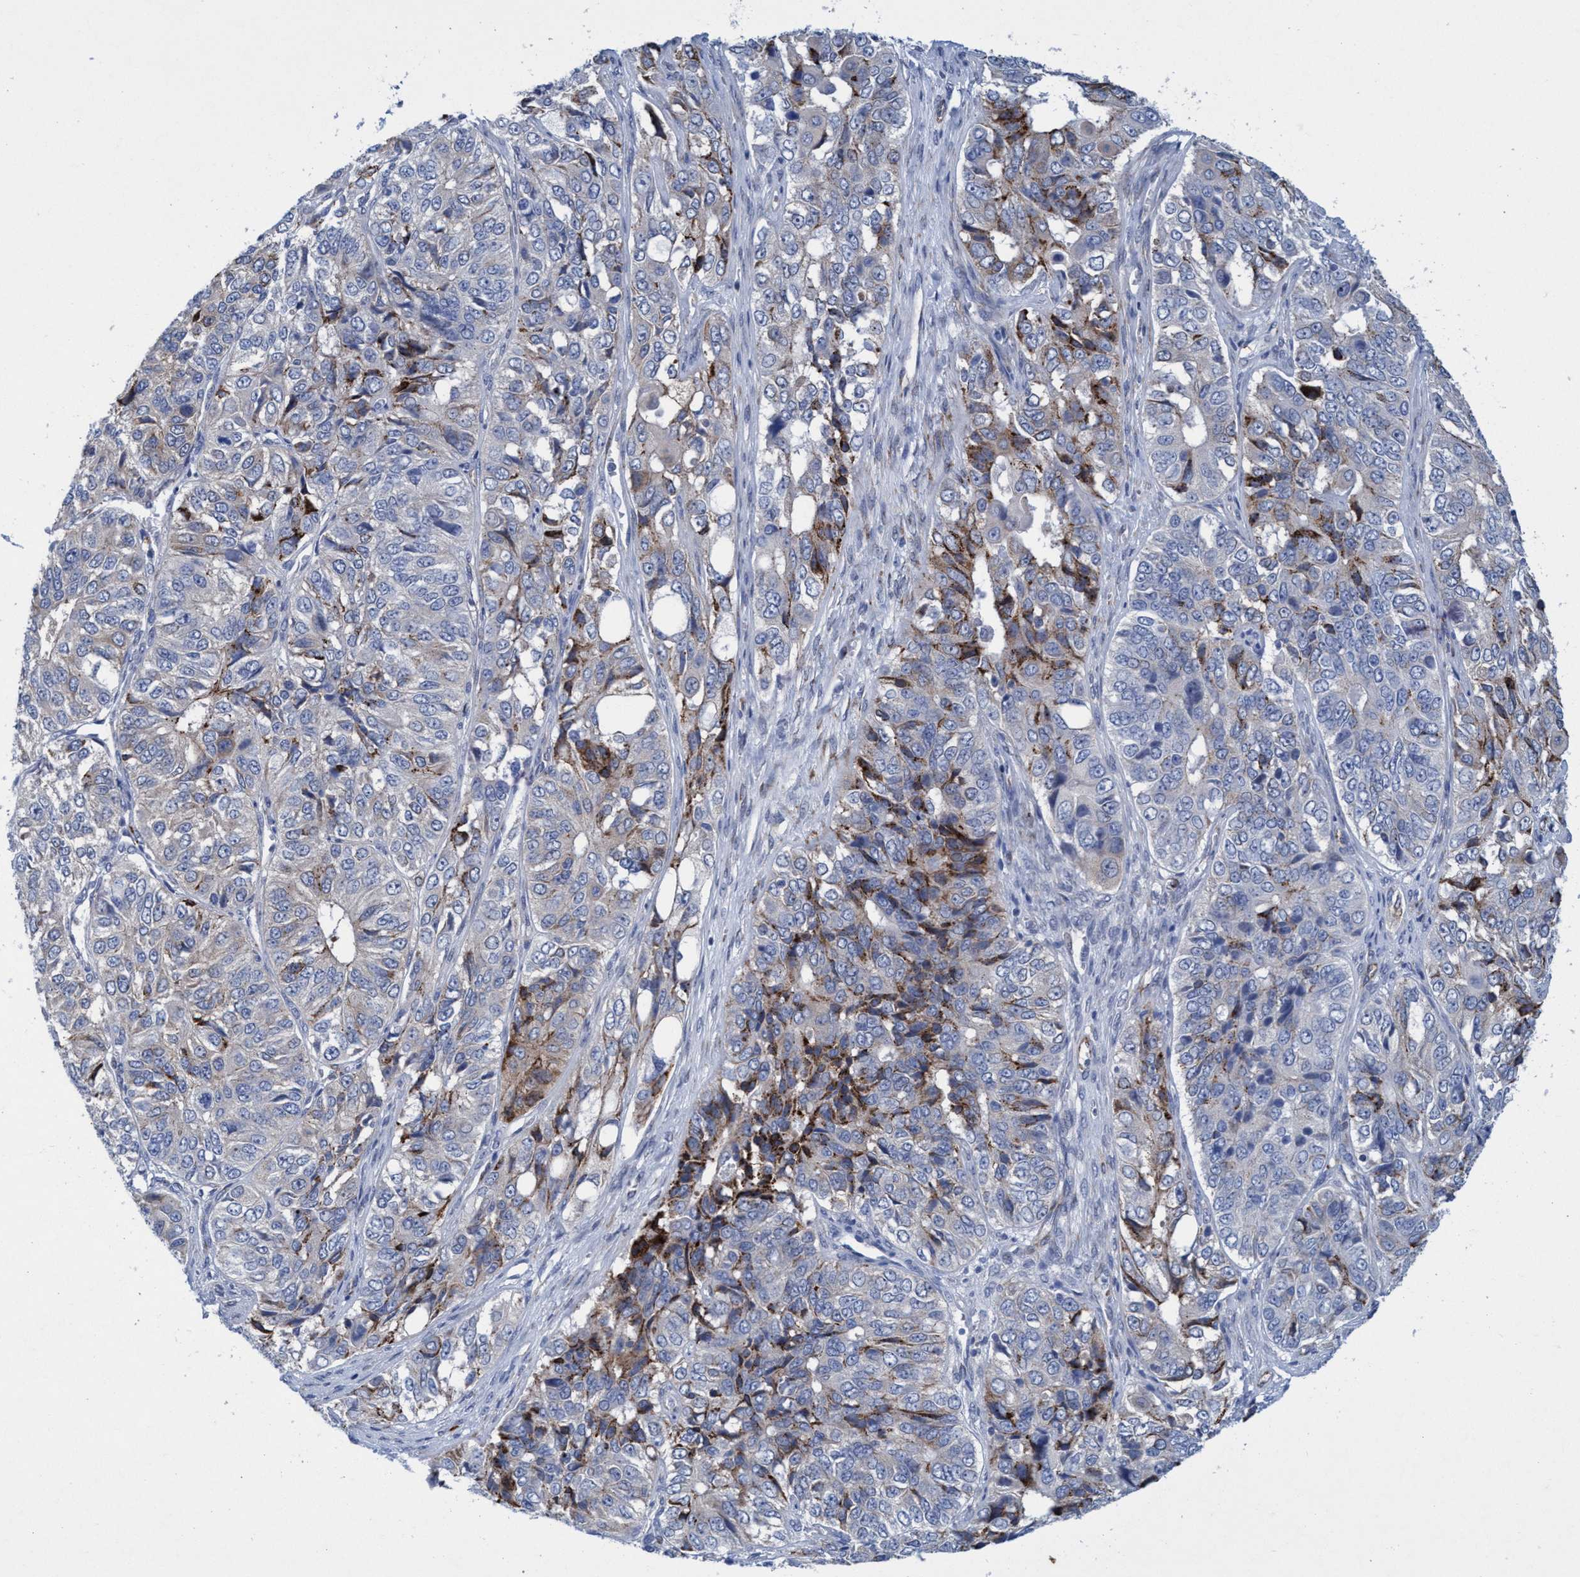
{"staining": {"intensity": "moderate", "quantity": "<25%", "location": "cytoplasmic/membranous"}, "tissue": "ovarian cancer", "cell_type": "Tumor cells", "image_type": "cancer", "snomed": [{"axis": "morphology", "description": "Carcinoma, endometroid"}, {"axis": "topography", "description": "Ovary"}], "caption": "Immunohistochemical staining of human ovarian cancer reveals moderate cytoplasmic/membranous protein positivity in approximately <25% of tumor cells. The protein is shown in brown color, while the nuclei are stained blue.", "gene": "SLC43A2", "patient": {"sex": "female", "age": 51}}